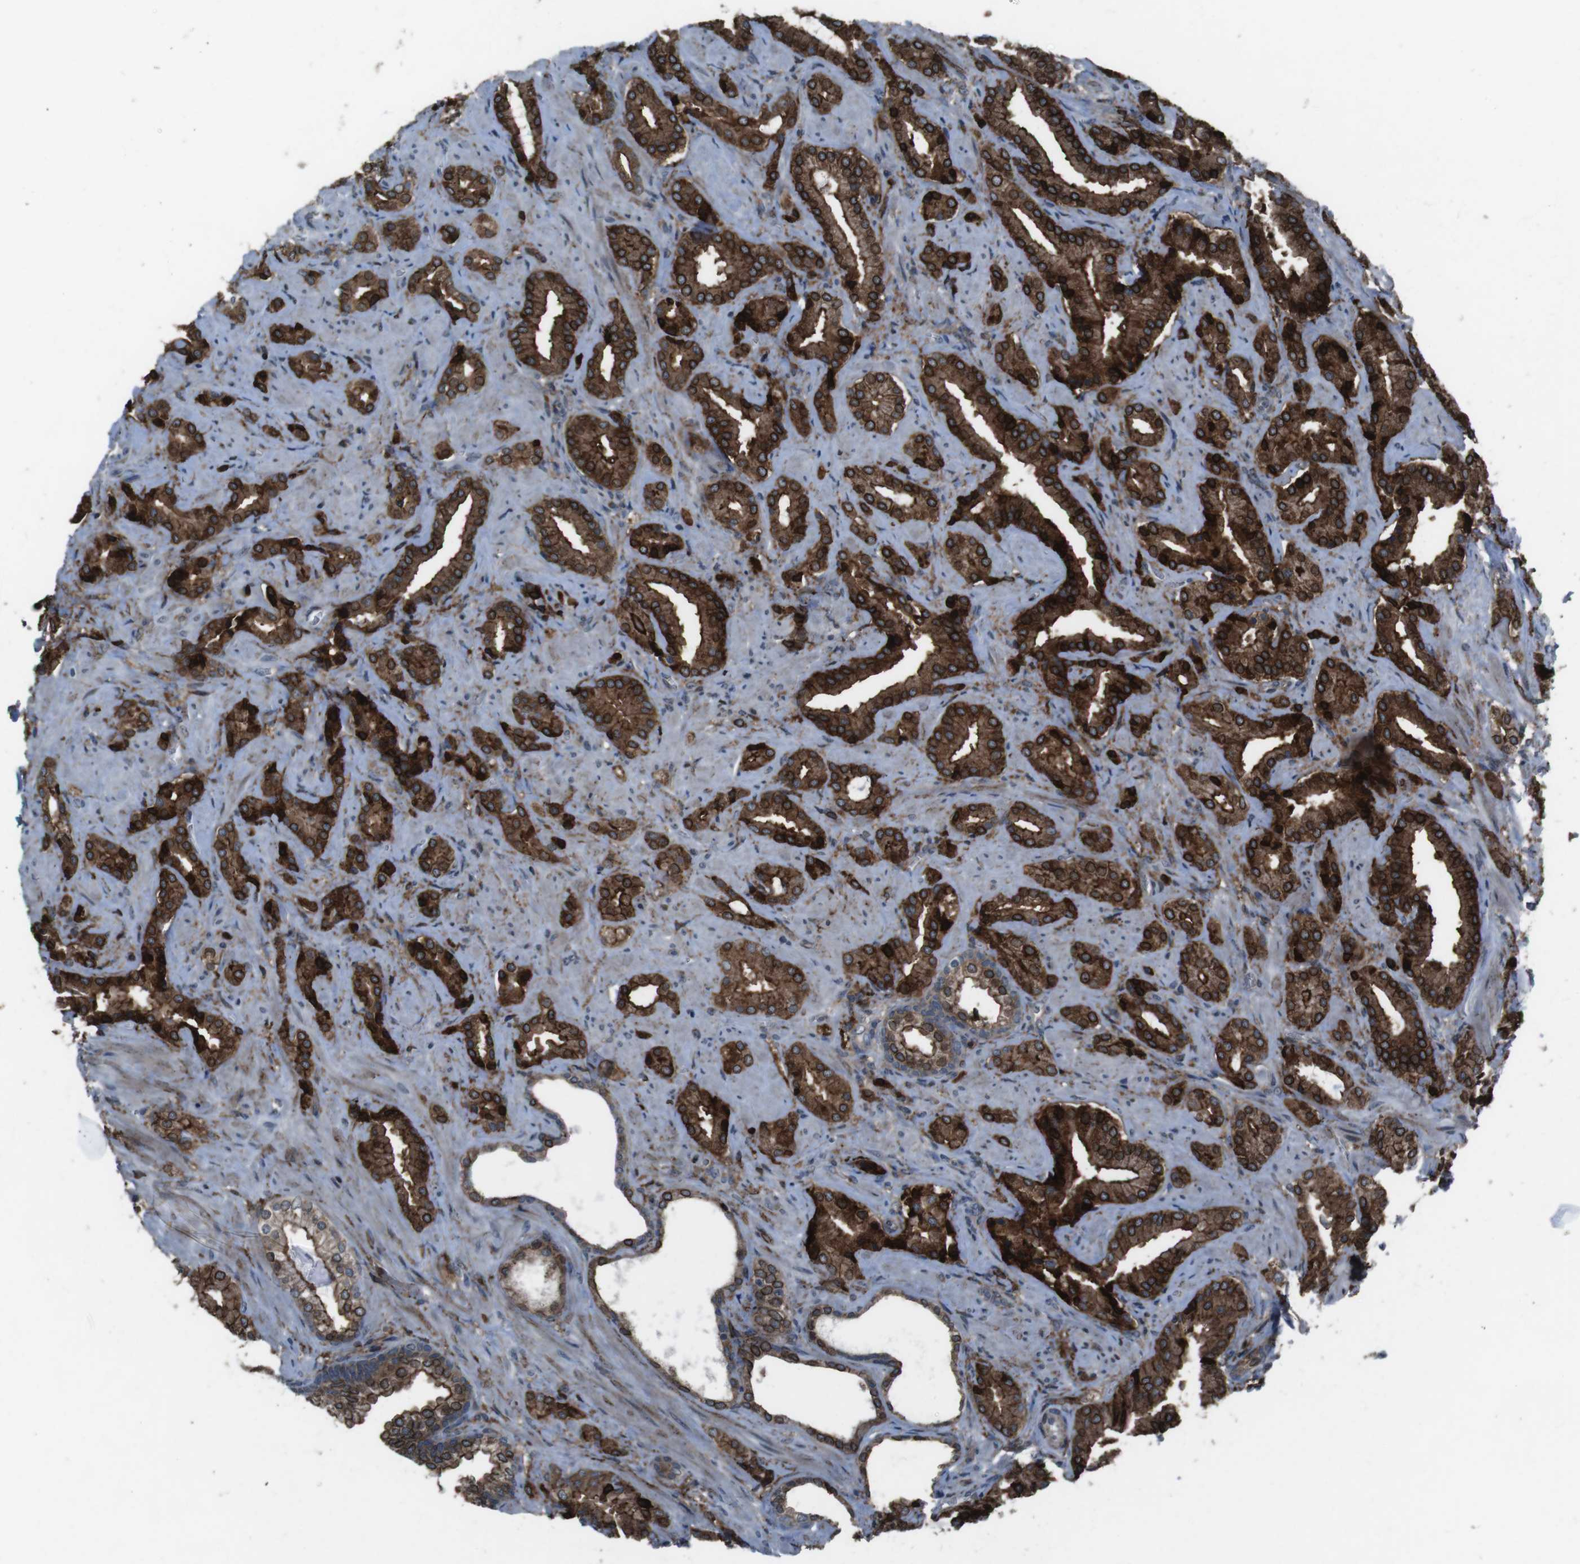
{"staining": {"intensity": "strong", "quantity": ">75%", "location": "cytoplasmic/membranous"}, "tissue": "prostate cancer", "cell_type": "Tumor cells", "image_type": "cancer", "snomed": [{"axis": "morphology", "description": "Adenocarcinoma, High grade"}, {"axis": "topography", "description": "Prostate"}], "caption": "A high-resolution micrograph shows immunohistochemistry staining of adenocarcinoma (high-grade) (prostate), which displays strong cytoplasmic/membranous staining in about >75% of tumor cells.", "gene": "GDF10", "patient": {"sex": "male", "age": 64}}